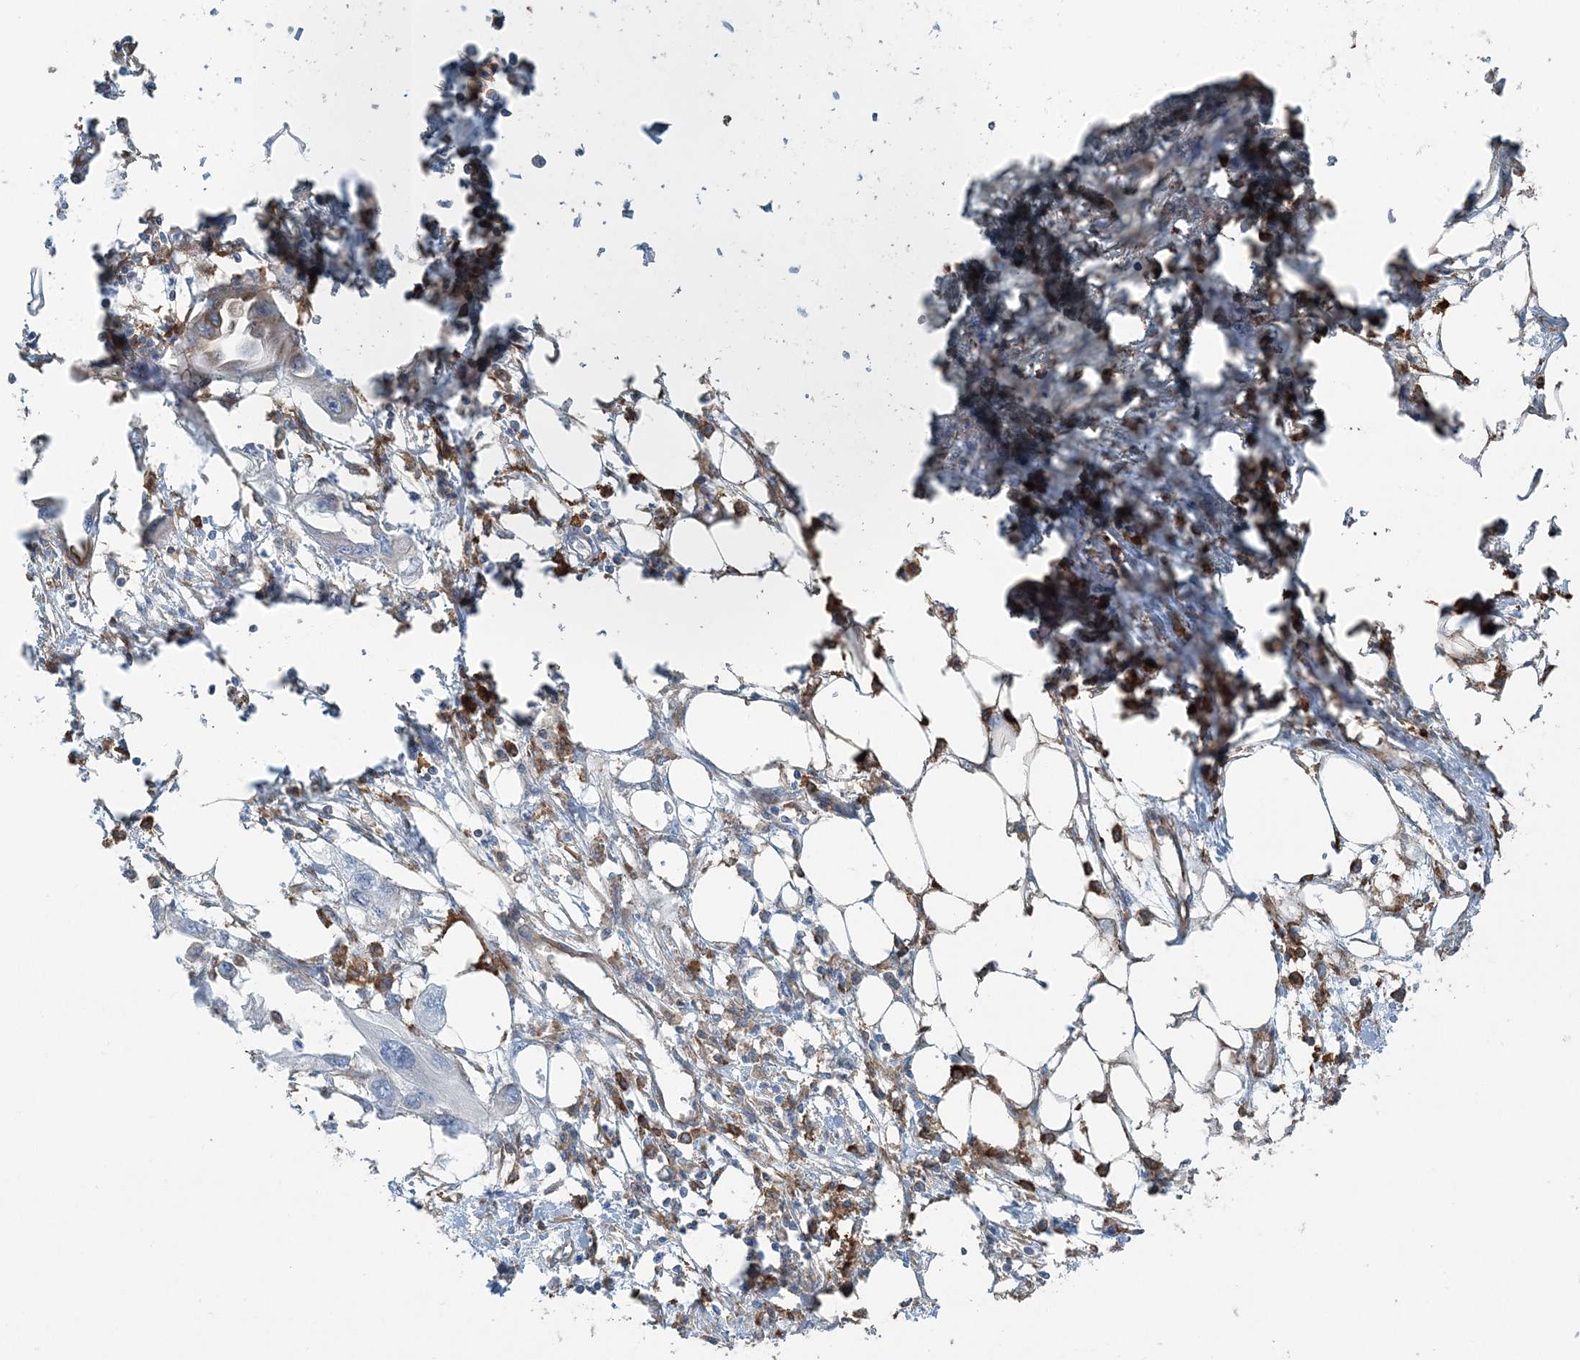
{"staining": {"intensity": "moderate", "quantity": "25%-75%", "location": "cytoplasmic/membranous"}, "tissue": "endometrial cancer", "cell_type": "Tumor cells", "image_type": "cancer", "snomed": [{"axis": "morphology", "description": "Adenocarcinoma, NOS"}, {"axis": "morphology", "description": "Adenocarcinoma, metastatic, NOS"}, {"axis": "topography", "description": "Adipose tissue"}, {"axis": "topography", "description": "Endometrium"}], "caption": "Human endometrial metastatic adenocarcinoma stained with a protein marker shows moderate staining in tumor cells.", "gene": "SNX2", "patient": {"sex": "female", "age": 67}}